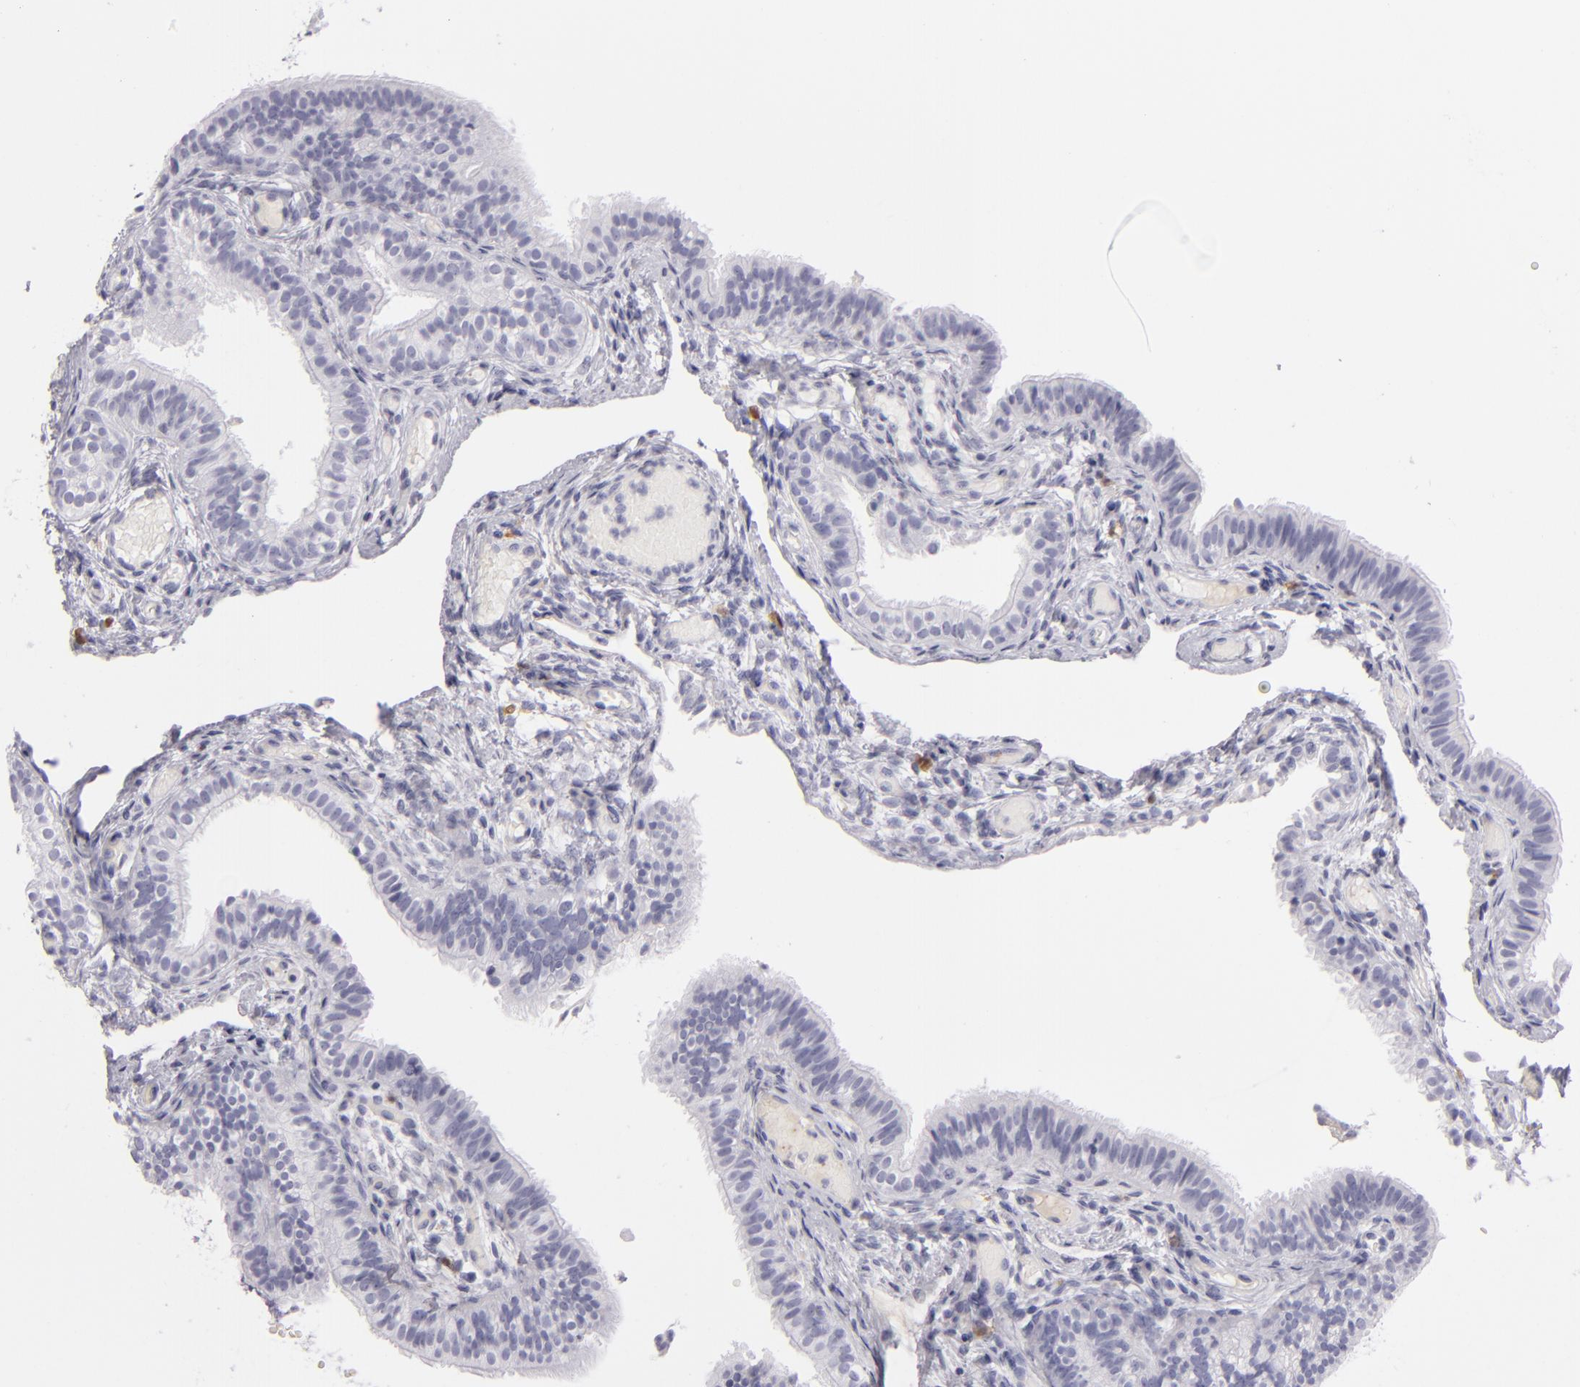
{"staining": {"intensity": "negative", "quantity": "none", "location": "none"}, "tissue": "fallopian tube", "cell_type": "Glandular cells", "image_type": "normal", "snomed": [{"axis": "morphology", "description": "Normal tissue, NOS"}, {"axis": "morphology", "description": "Dermoid, NOS"}, {"axis": "topography", "description": "Fallopian tube"}], "caption": "DAB immunohistochemical staining of benign fallopian tube exhibits no significant expression in glandular cells.", "gene": "F13A1", "patient": {"sex": "female", "age": 33}}